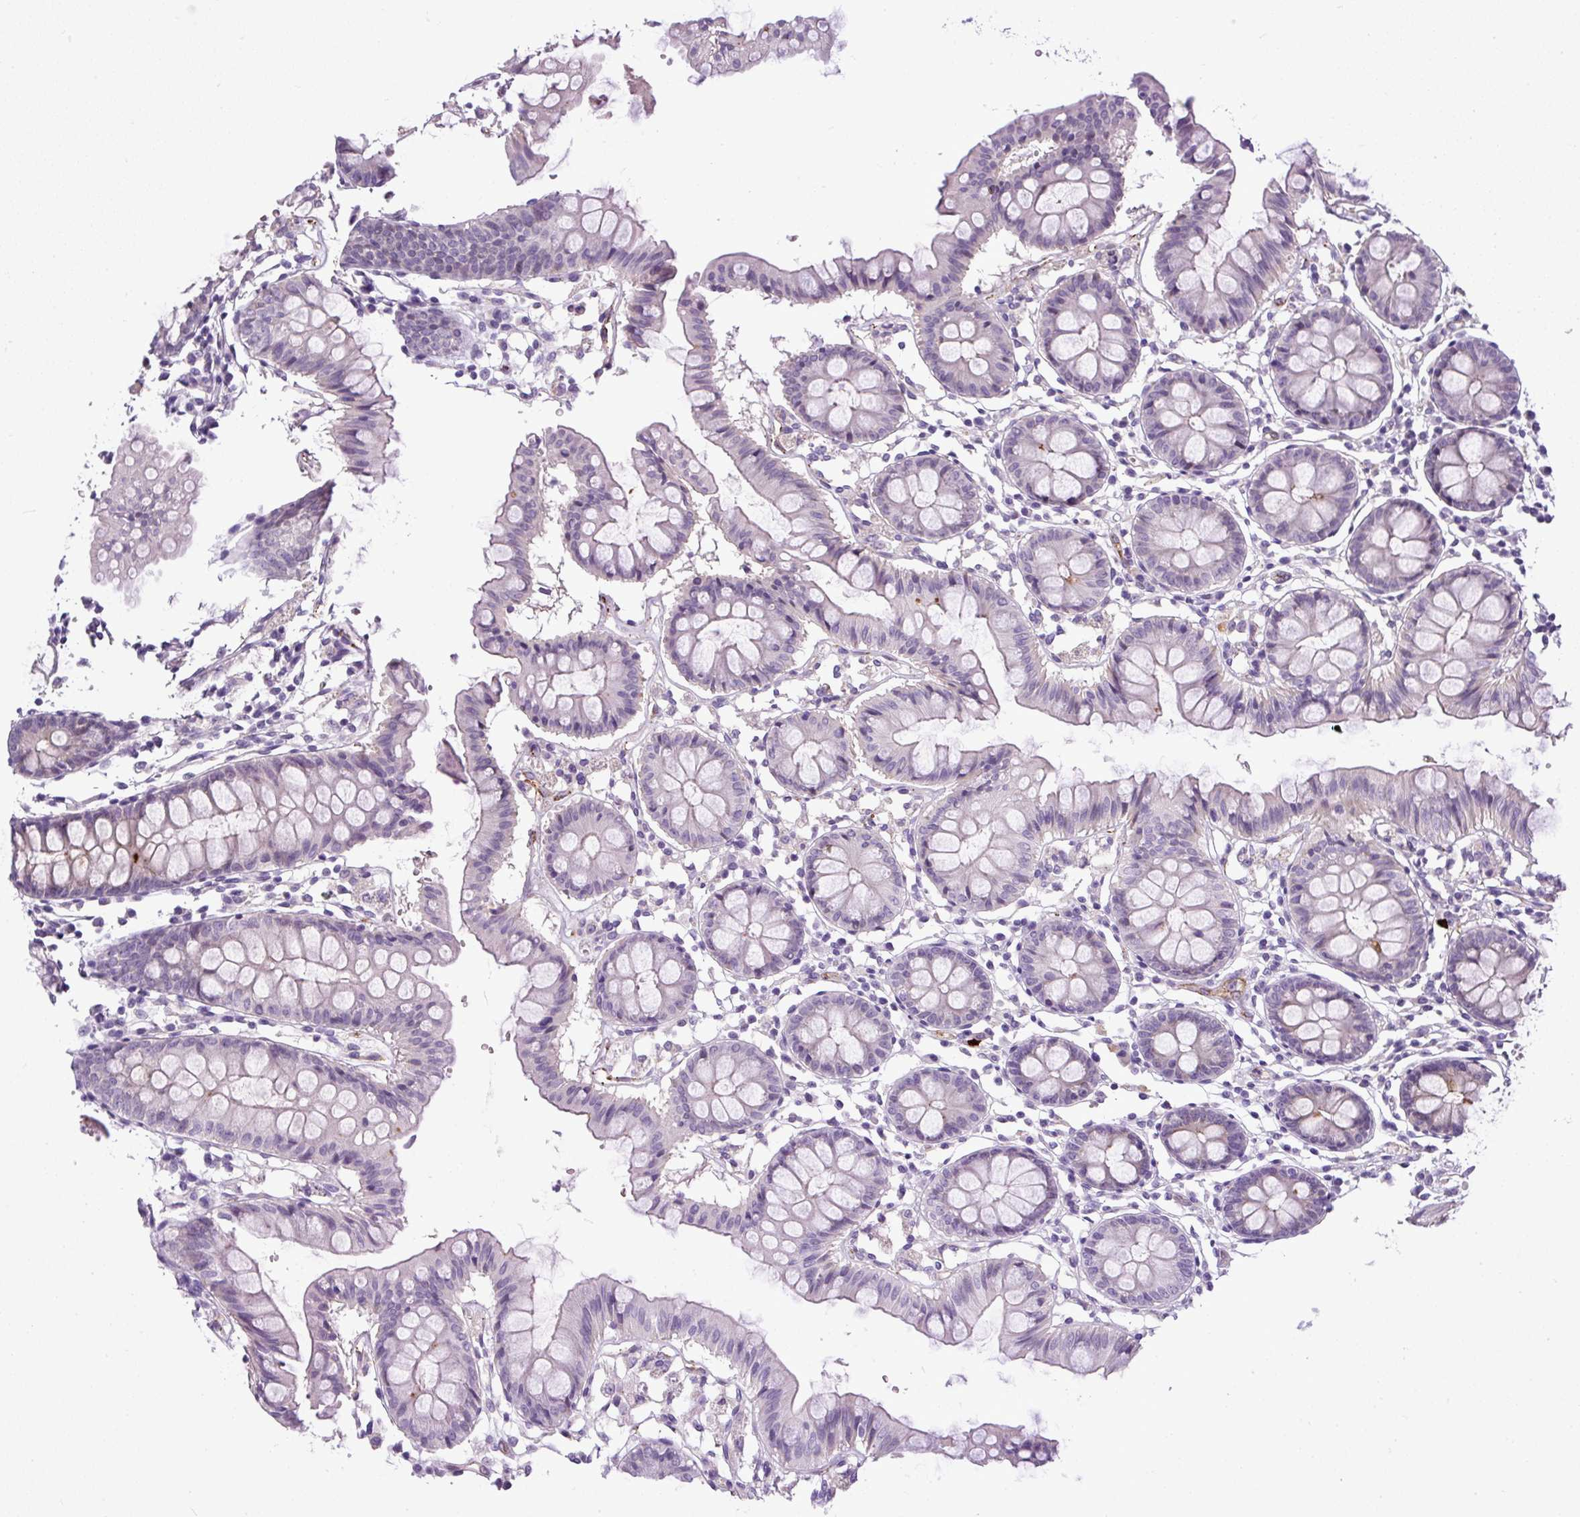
{"staining": {"intensity": "moderate", "quantity": "<25%", "location": "cytoplasmic/membranous"}, "tissue": "colon", "cell_type": "Endothelial cells", "image_type": "normal", "snomed": [{"axis": "morphology", "description": "Normal tissue, NOS"}, {"axis": "topography", "description": "Colon"}], "caption": "Immunohistochemistry image of unremarkable human colon stained for a protein (brown), which shows low levels of moderate cytoplasmic/membranous staining in about <25% of endothelial cells.", "gene": "LEFTY1", "patient": {"sex": "female", "age": 84}}